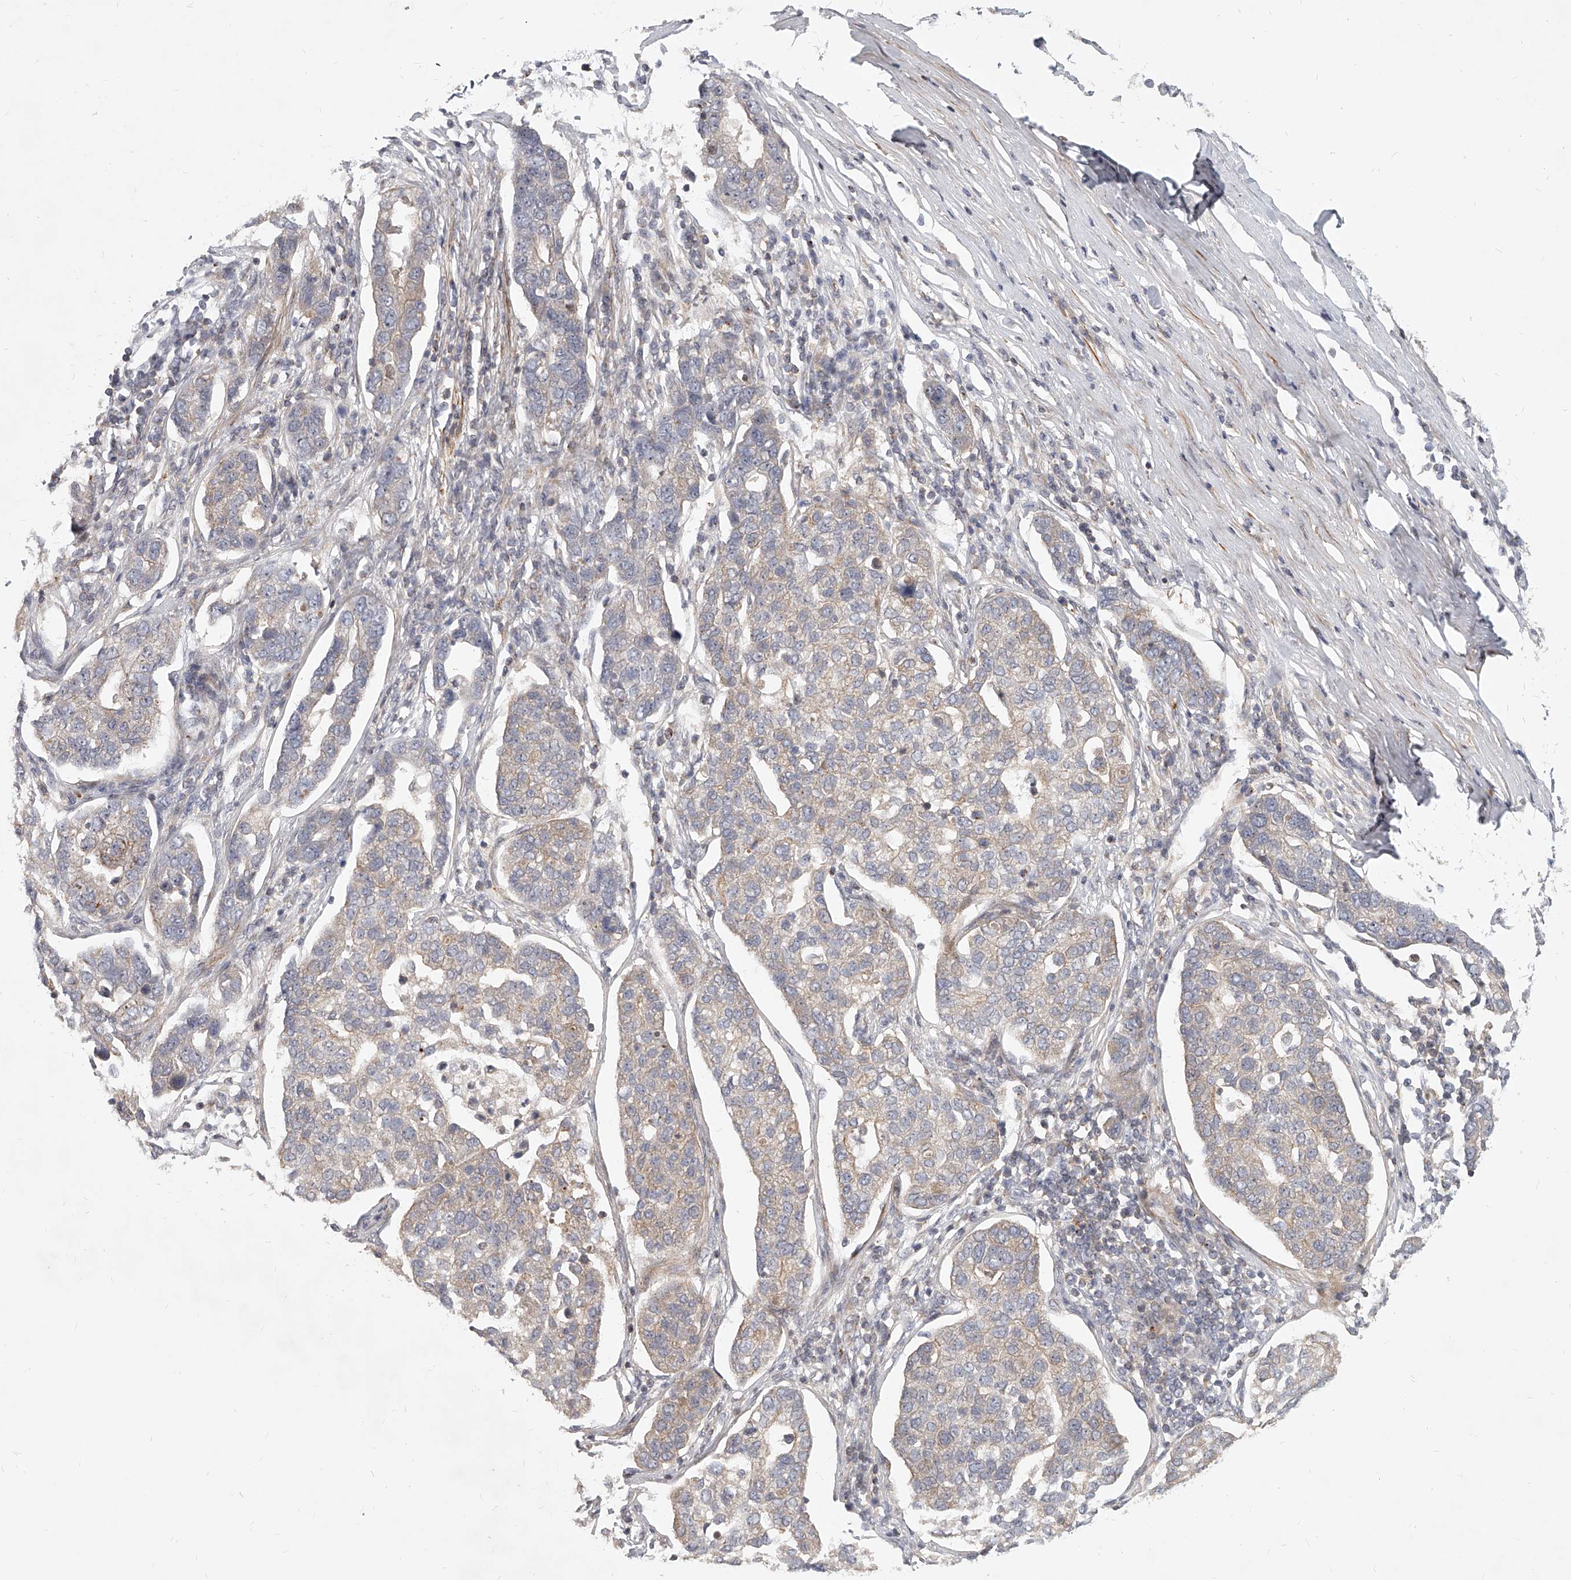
{"staining": {"intensity": "negative", "quantity": "none", "location": "none"}, "tissue": "pancreatic cancer", "cell_type": "Tumor cells", "image_type": "cancer", "snomed": [{"axis": "morphology", "description": "Adenocarcinoma, NOS"}, {"axis": "topography", "description": "Pancreas"}], "caption": "A high-resolution image shows immunohistochemistry (IHC) staining of pancreatic adenocarcinoma, which exhibits no significant expression in tumor cells.", "gene": "SLC37A1", "patient": {"sex": "female", "age": 61}}